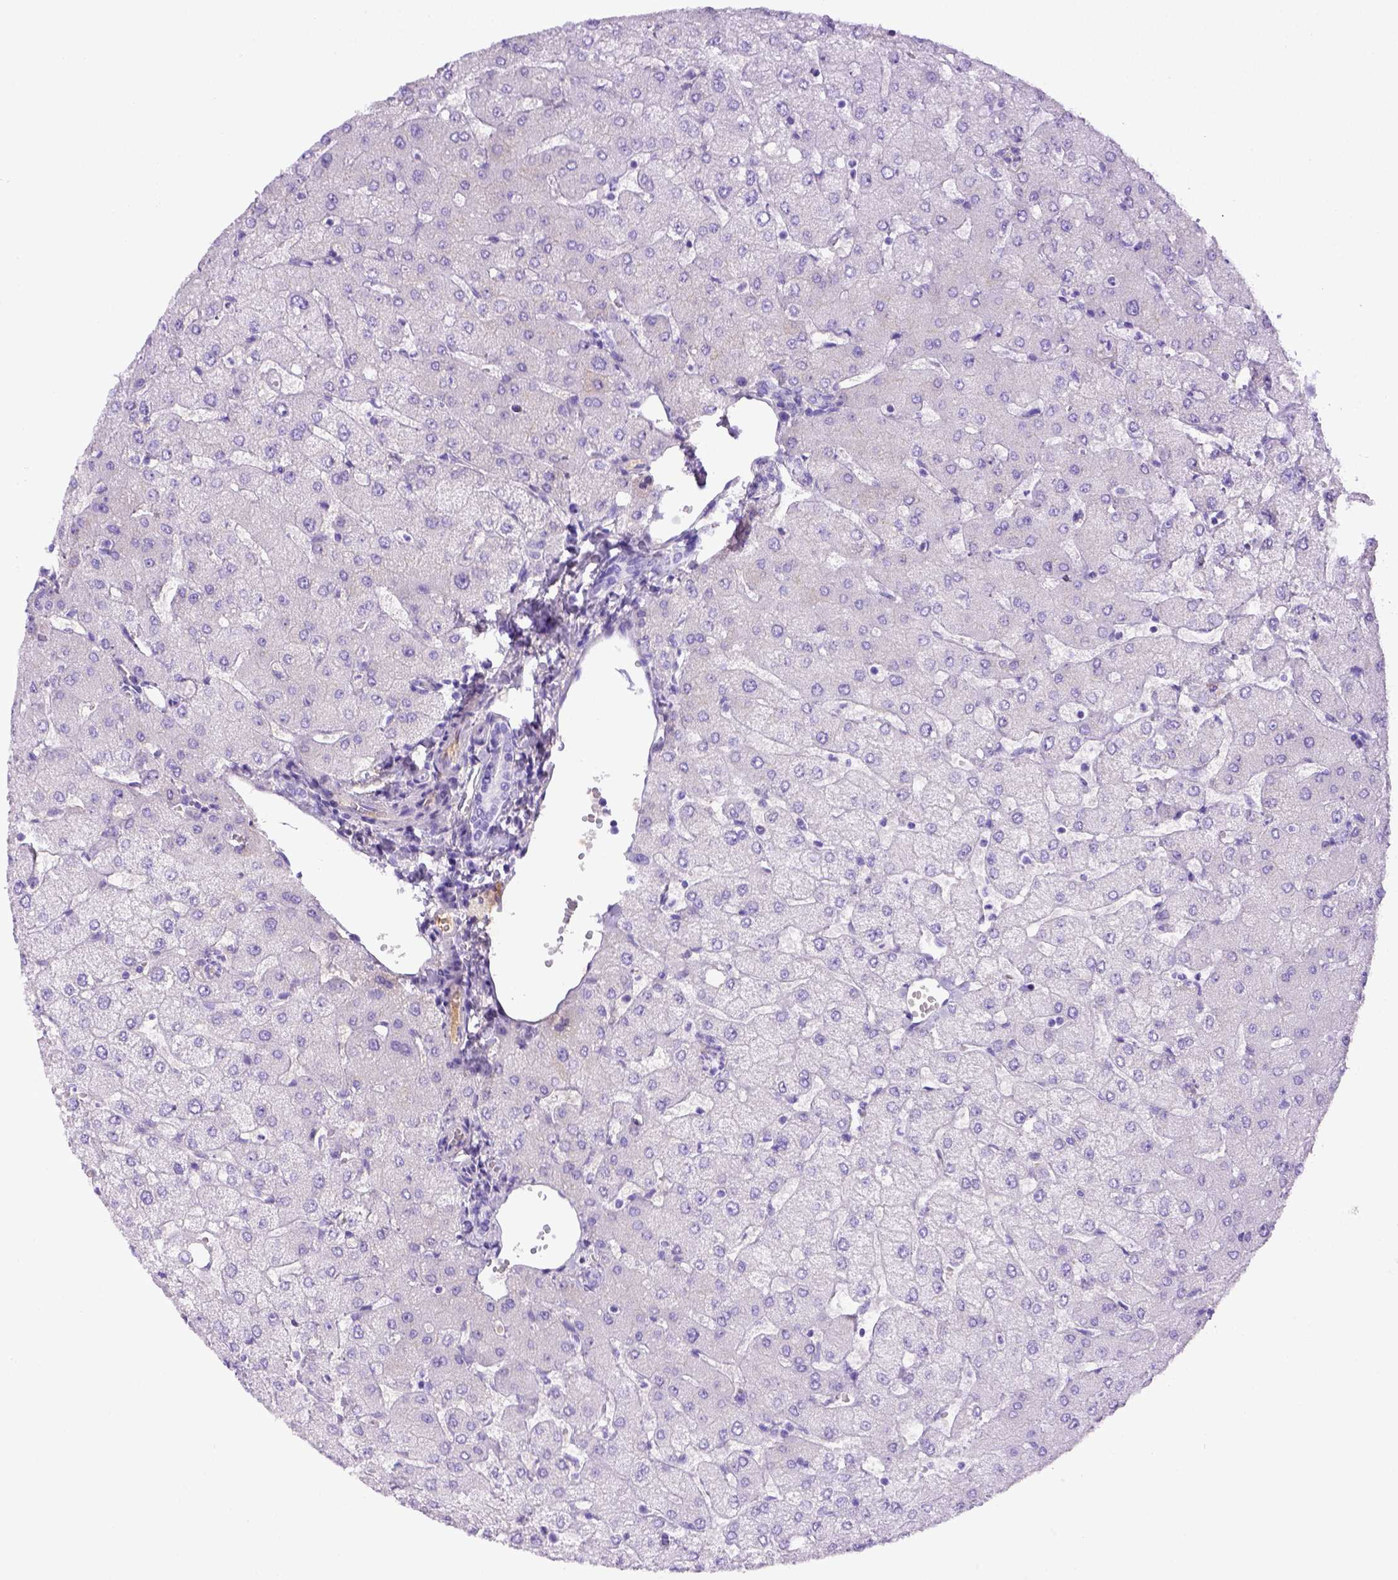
{"staining": {"intensity": "negative", "quantity": "none", "location": "none"}, "tissue": "liver", "cell_type": "Cholangiocytes", "image_type": "normal", "snomed": [{"axis": "morphology", "description": "Normal tissue, NOS"}, {"axis": "topography", "description": "Liver"}], "caption": "A micrograph of human liver is negative for staining in cholangiocytes. Nuclei are stained in blue.", "gene": "ITIH4", "patient": {"sex": "female", "age": 54}}